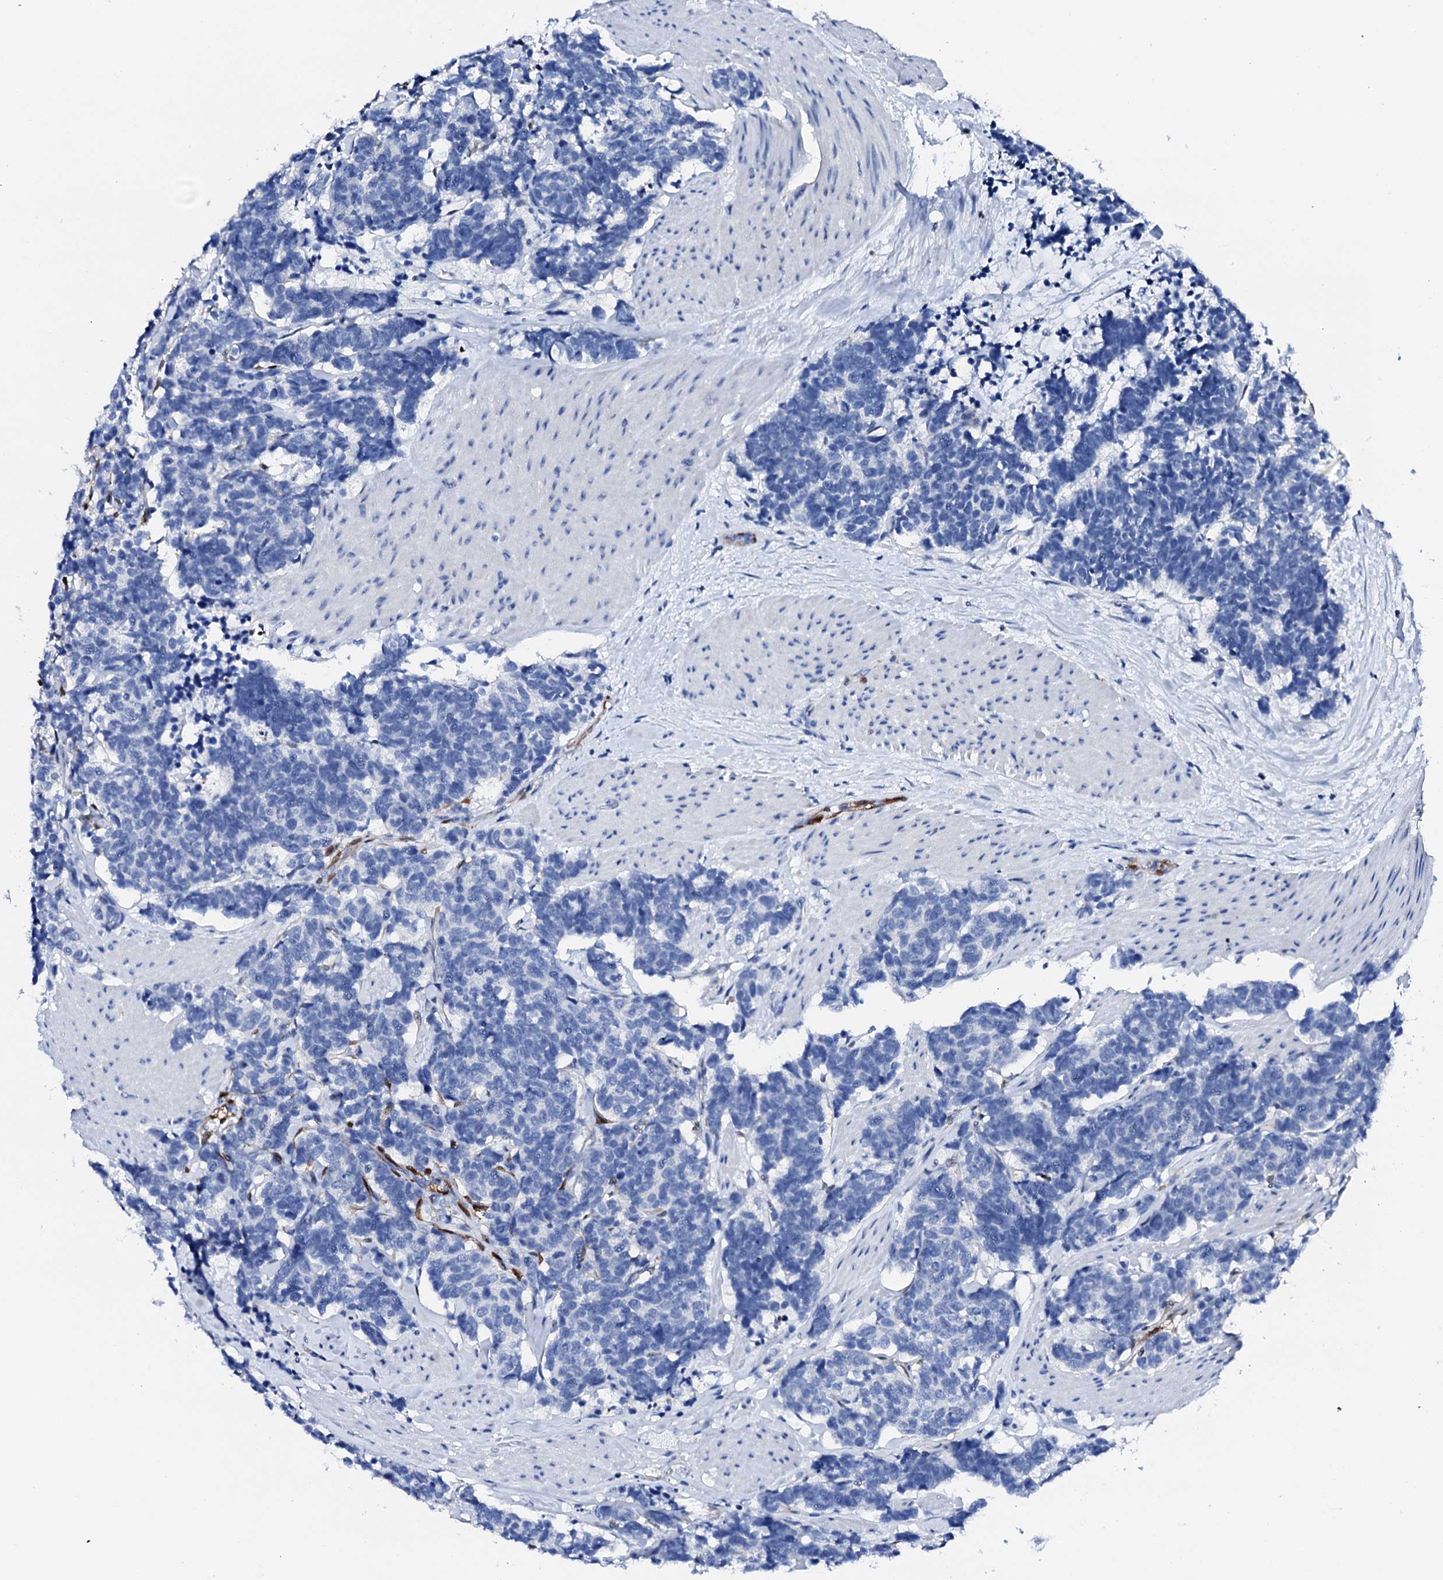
{"staining": {"intensity": "negative", "quantity": "none", "location": "none"}, "tissue": "carcinoid", "cell_type": "Tumor cells", "image_type": "cancer", "snomed": [{"axis": "morphology", "description": "Carcinoma, NOS"}, {"axis": "morphology", "description": "Carcinoid, malignant, NOS"}, {"axis": "topography", "description": "Urinary bladder"}], "caption": "Carcinoid was stained to show a protein in brown. There is no significant staining in tumor cells.", "gene": "NRIP2", "patient": {"sex": "male", "age": 57}}